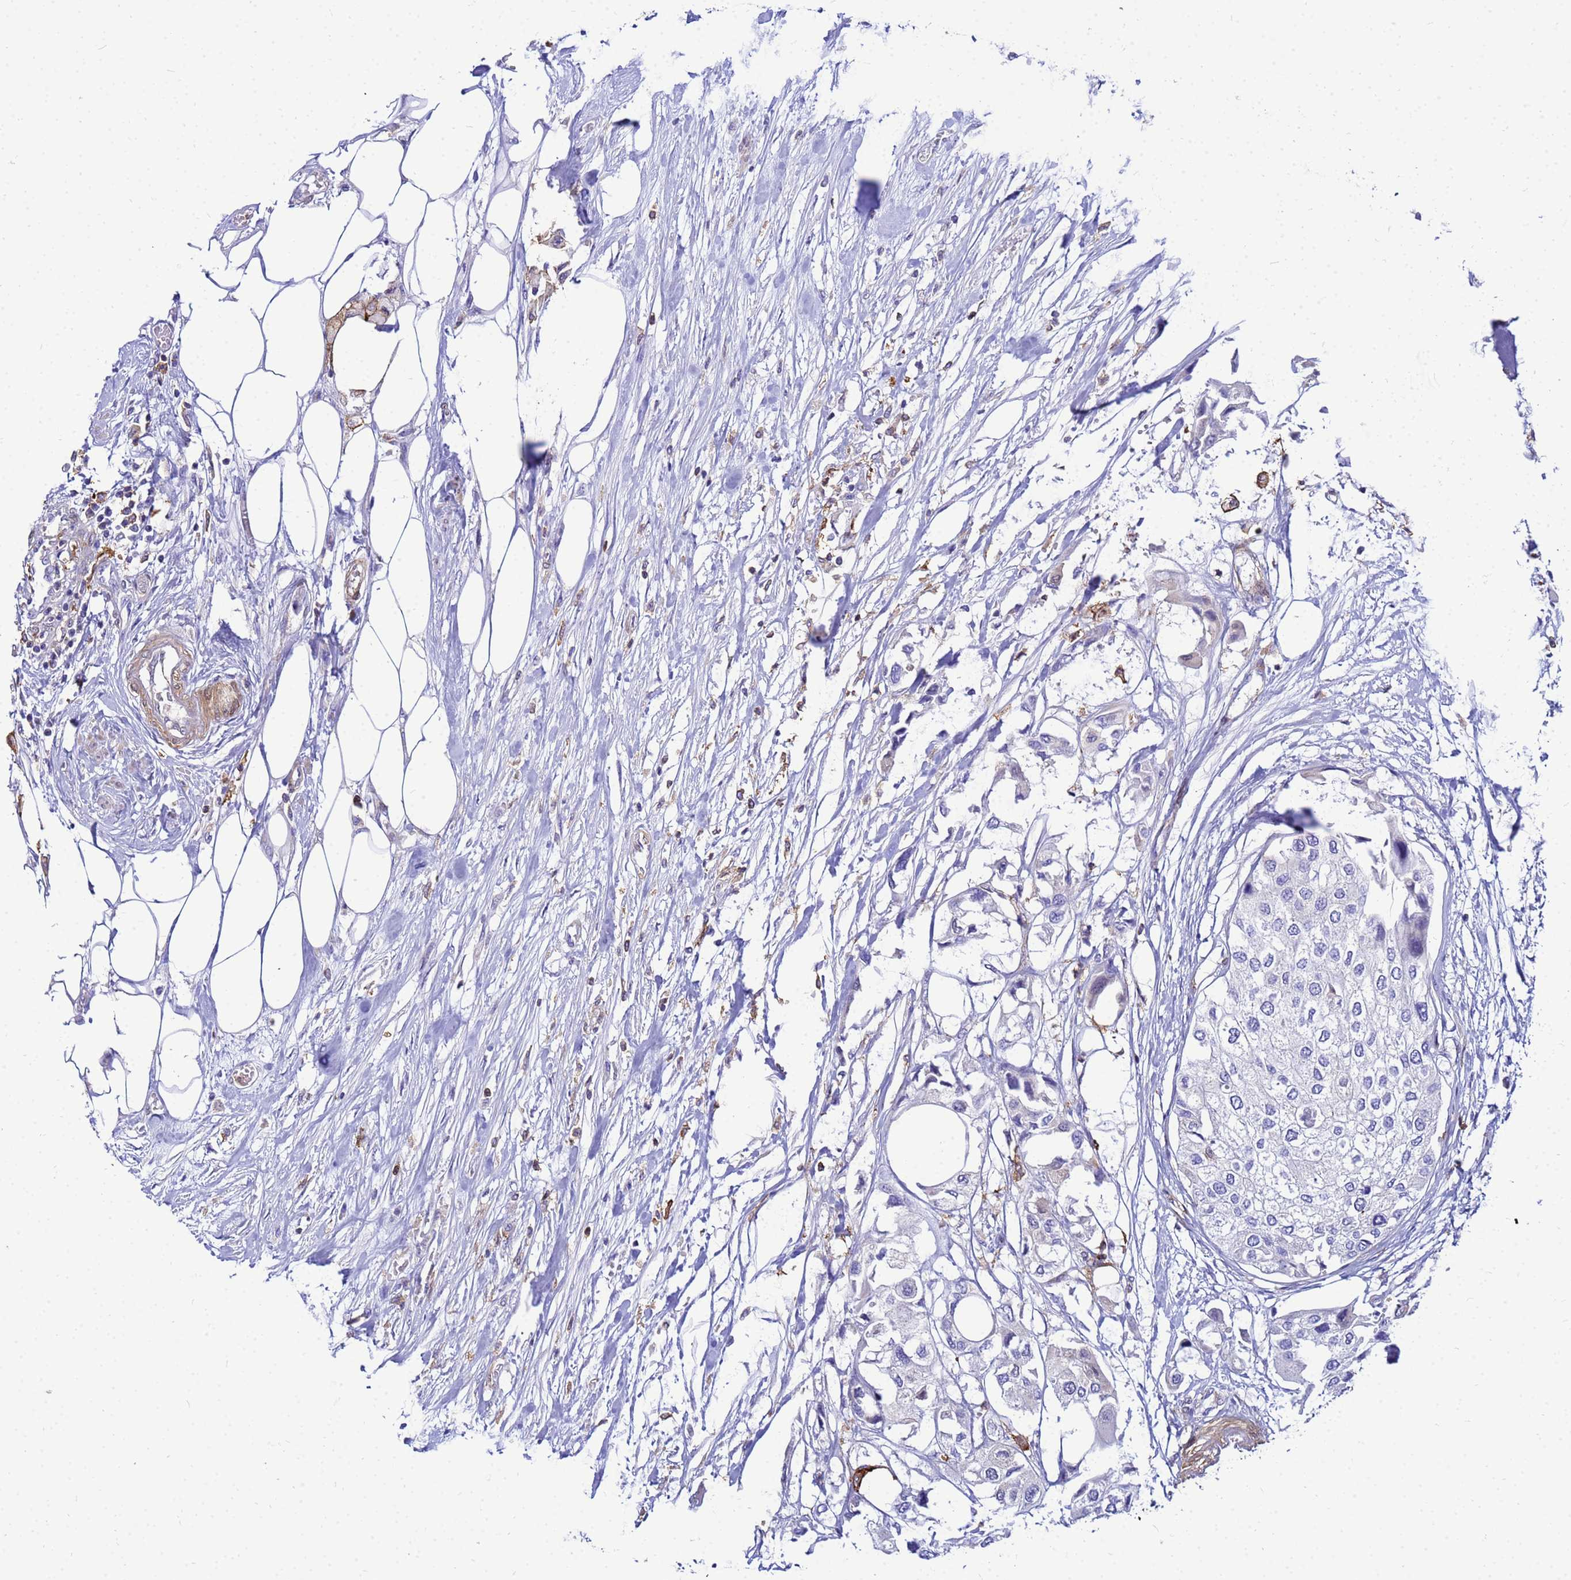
{"staining": {"intensity": "negative", "quantity": "none", "location": "none"}, "tissue": "urothelial cancer", "cell_type": "Tumor cells", "image_type": "cancer", "snomed": [{"axis": "morphology", "description": "Urothelial carcinoma, High grade"}, {"axis": "topography", "description": "Urinary bladder"}], "caption": "Immunohistochemistry (IHC) photomicrograph of urothelial carcinoma (high-grade) stained for a protein (brown), which reveals no positivity in tumor cells.", "gene": "DBNDD2", "patient": {"sex": "male", "age": 64}}